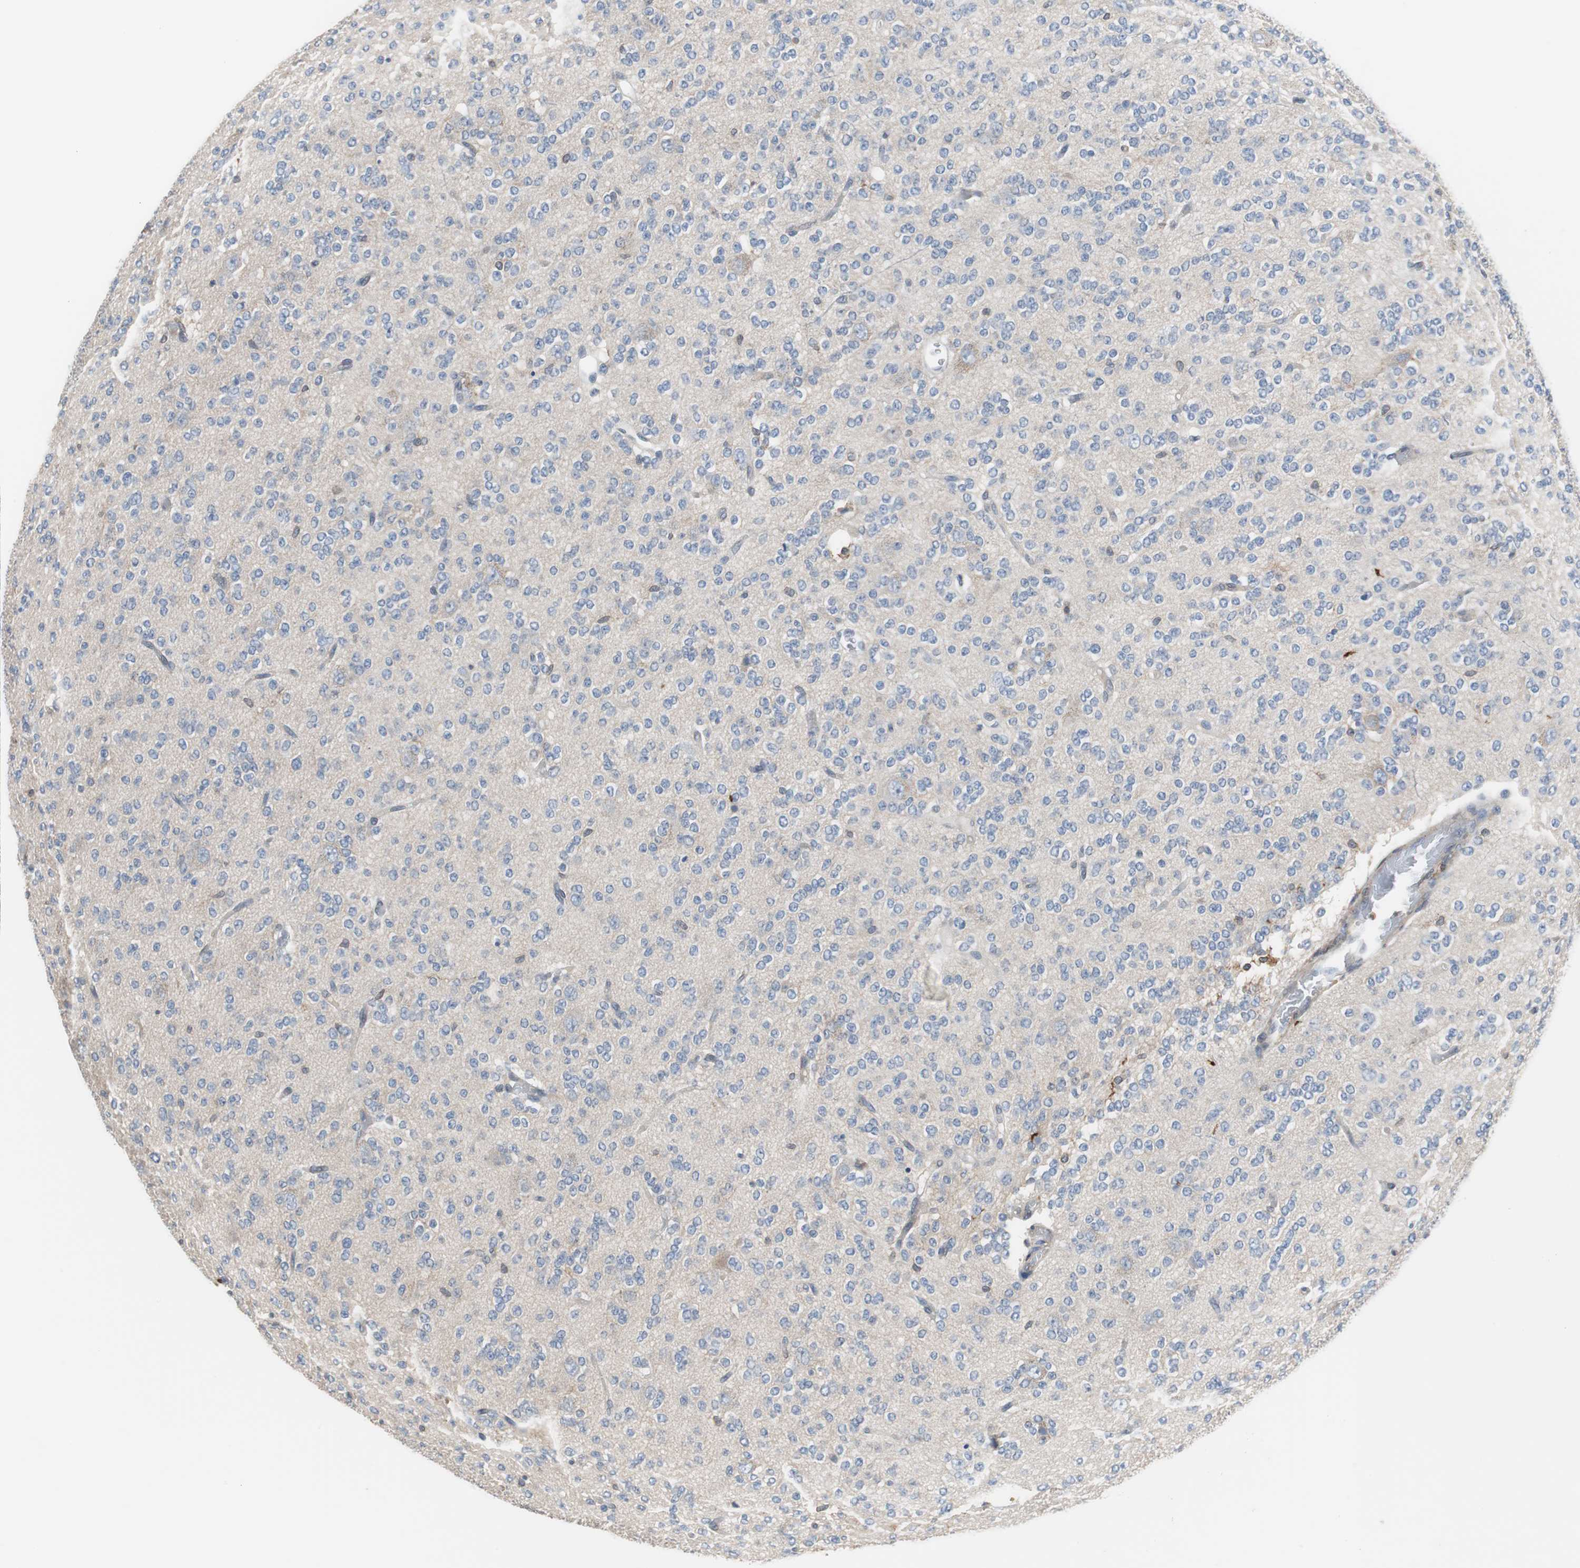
{"staining": {"intensity": "negative", "quantity": "none", "location": "none"}, "tissue": "glioma", "cell_type": "Tumor cells", "image_type": "cancer", "snomed": [{"axis": "morphology", "description": "Glioma, malignant, Low grade"}, {"axis": "topography", "description": "Brain"}], "caption": "Histopathology image shows no significant protein expression in tumor cells of glioma.", "gene": "ANXA4", "patient": {"sex": "male", "age": 38}}